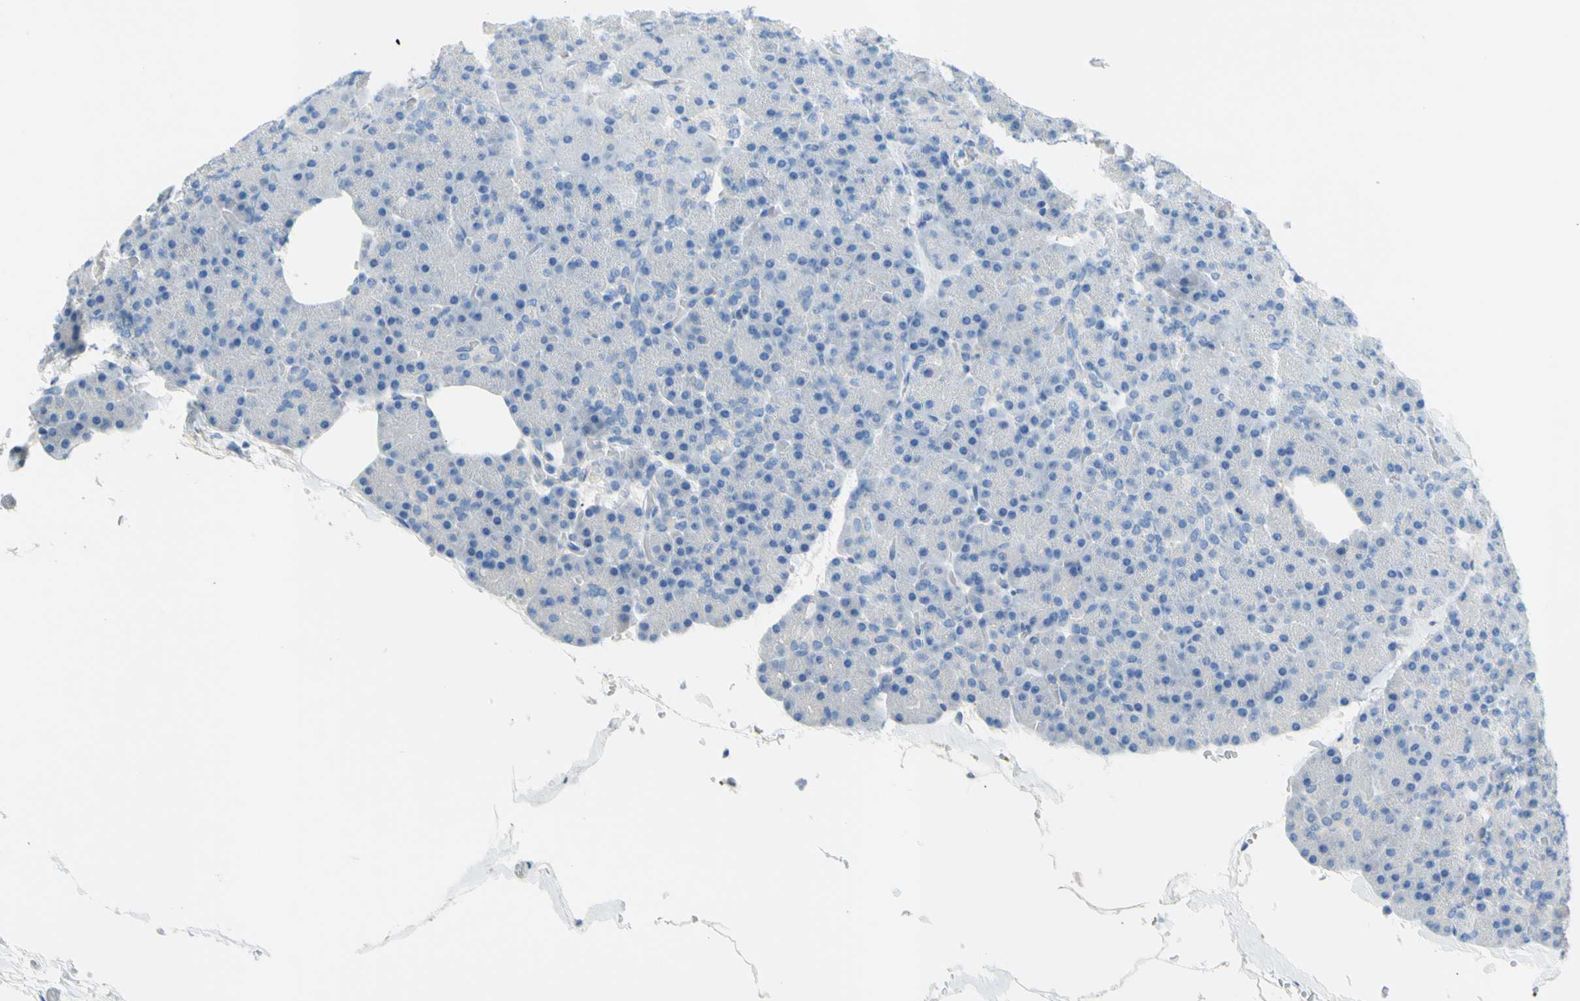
{"staining": {"intensity": "negative", "quantity": "none", "location": "none"}, "tissue": "pancreas", "cell_type": "Exocrine glandular cells", "image_type": "normal", "snomed": [{"axis": "morphology", "description": "Normal tissue, NOS"}, {"axis": "topography", "description": "Pancreas"}], "caption": "Histopathology image shows no significant protein positivity in exocrine glandular cells of unremarkable pancreas.", "gene": "TMEM59L", "patient": {"sex": "female", "age": 35}}